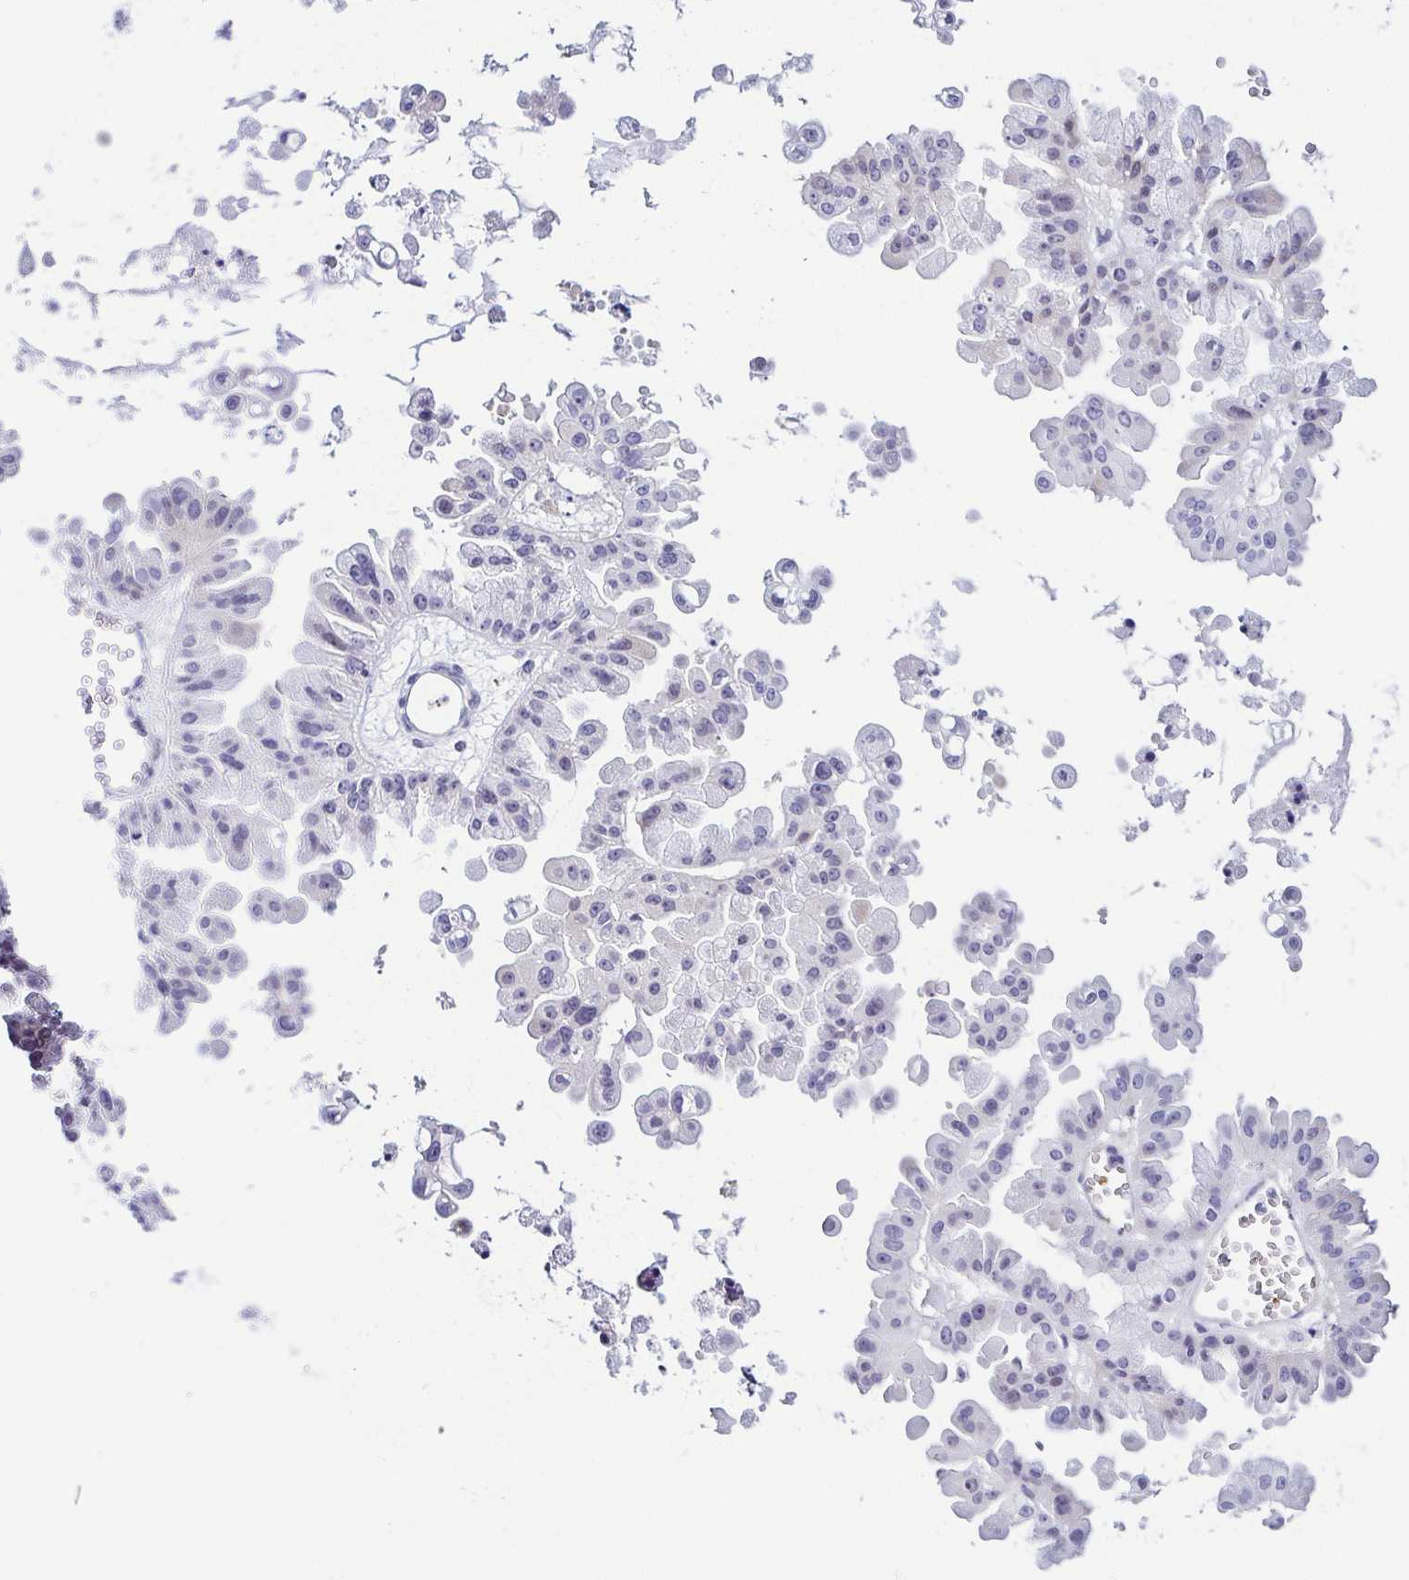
{"staining": {"intensity": "negative", "quantity": "none", "location": "none"}, "tissue": "ovarian cancer", "cell_type": "Tumor cells", "image_type": "cancer", "snomed": [{"axis": "morphology", "description": "Cystadenocarcinoma, serous, NOS"}, {"axis": "topography", "description": "Ovary"}], "caption": "Immunohistochemistry micrograph of neoplastic tissue: human serous cystadenocarcinoma (ovarian) stained with DAB (3,3'-diaminobenzidine) shows no significant protein positivity in tumor cells.", "gene": "FAM162B", "patient": {"sex": "female", "age": 56}}